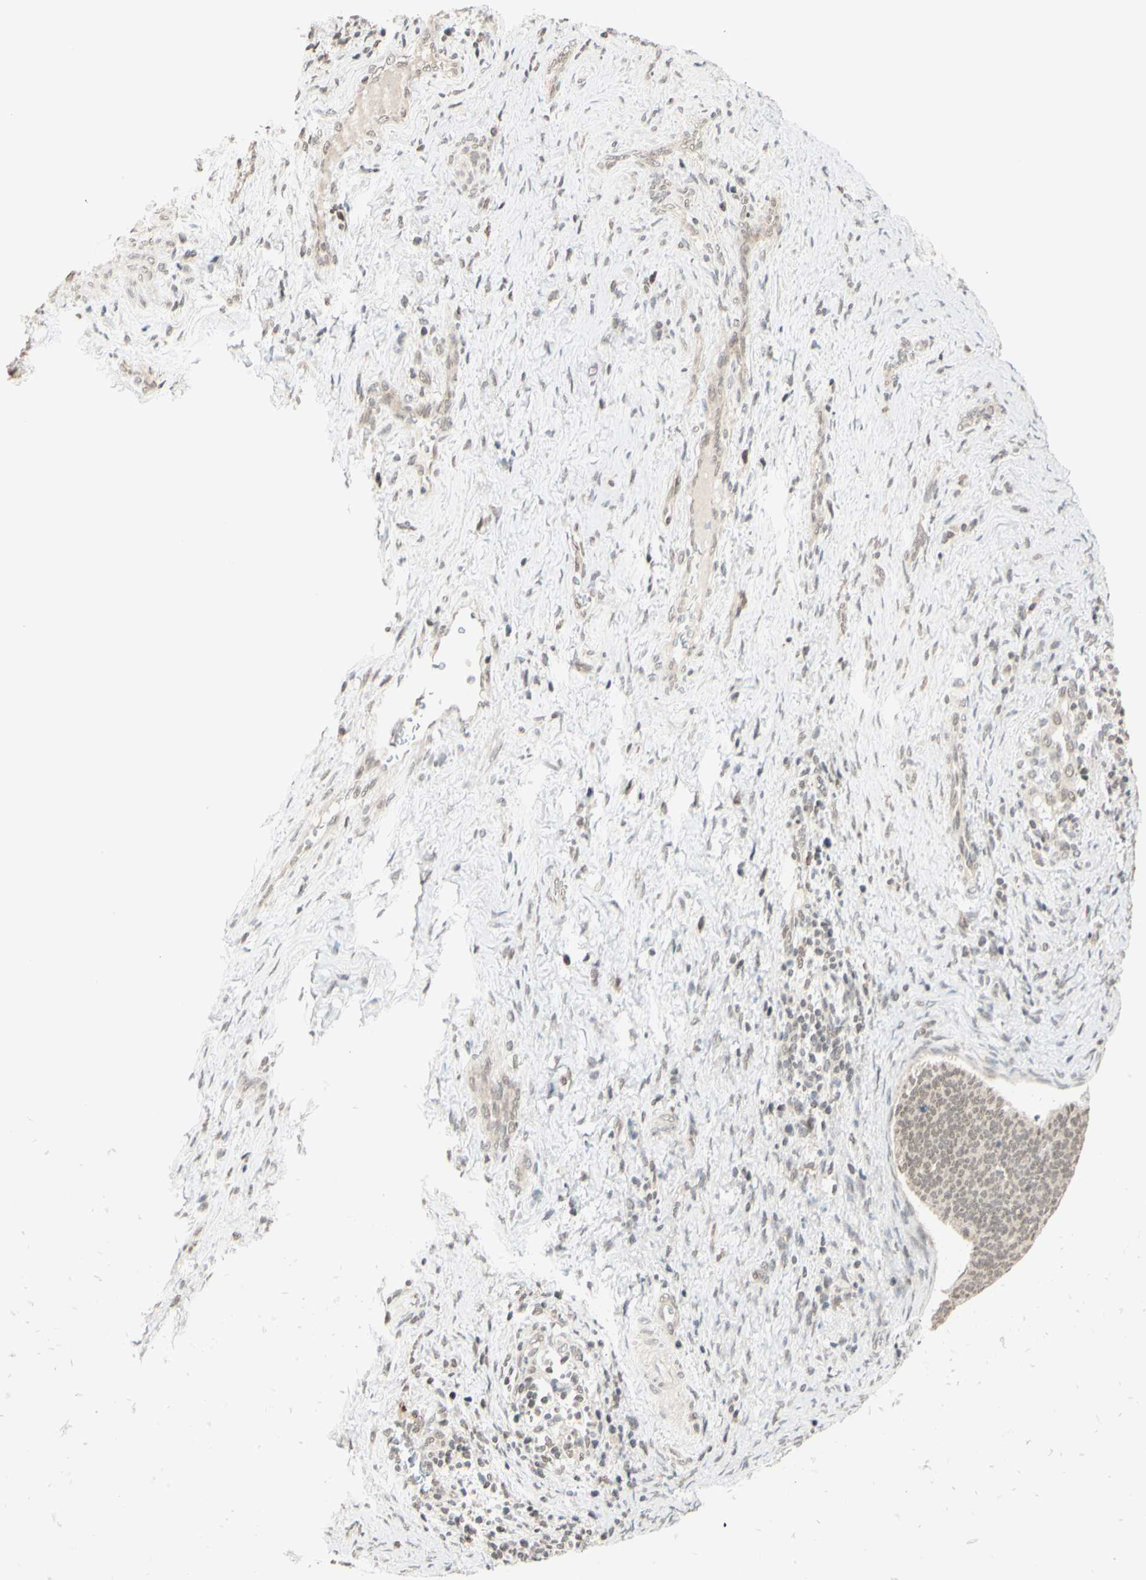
{"staining": {"intensity": "weak", "quantity": ">75%", "location": "cytoplasmic/membranous"}, "tissue": "cervical cancer", "cell_type": "Tumor cells", "image_type": "cancer", "snomed": [{"axis": "morphology", "description": "Squamous cell carcinoma, NOS"}, {"axis": "topography", "description": "Cervix"}], "caption": "Protein expression analysis of squamous cell carcinoma (cervical) shows weak cytoplasmic/membranous positivity in approximately >75% of tumor cells.", "gene": "BRMS1", "patient": {"sex": "female", "age": 33}}